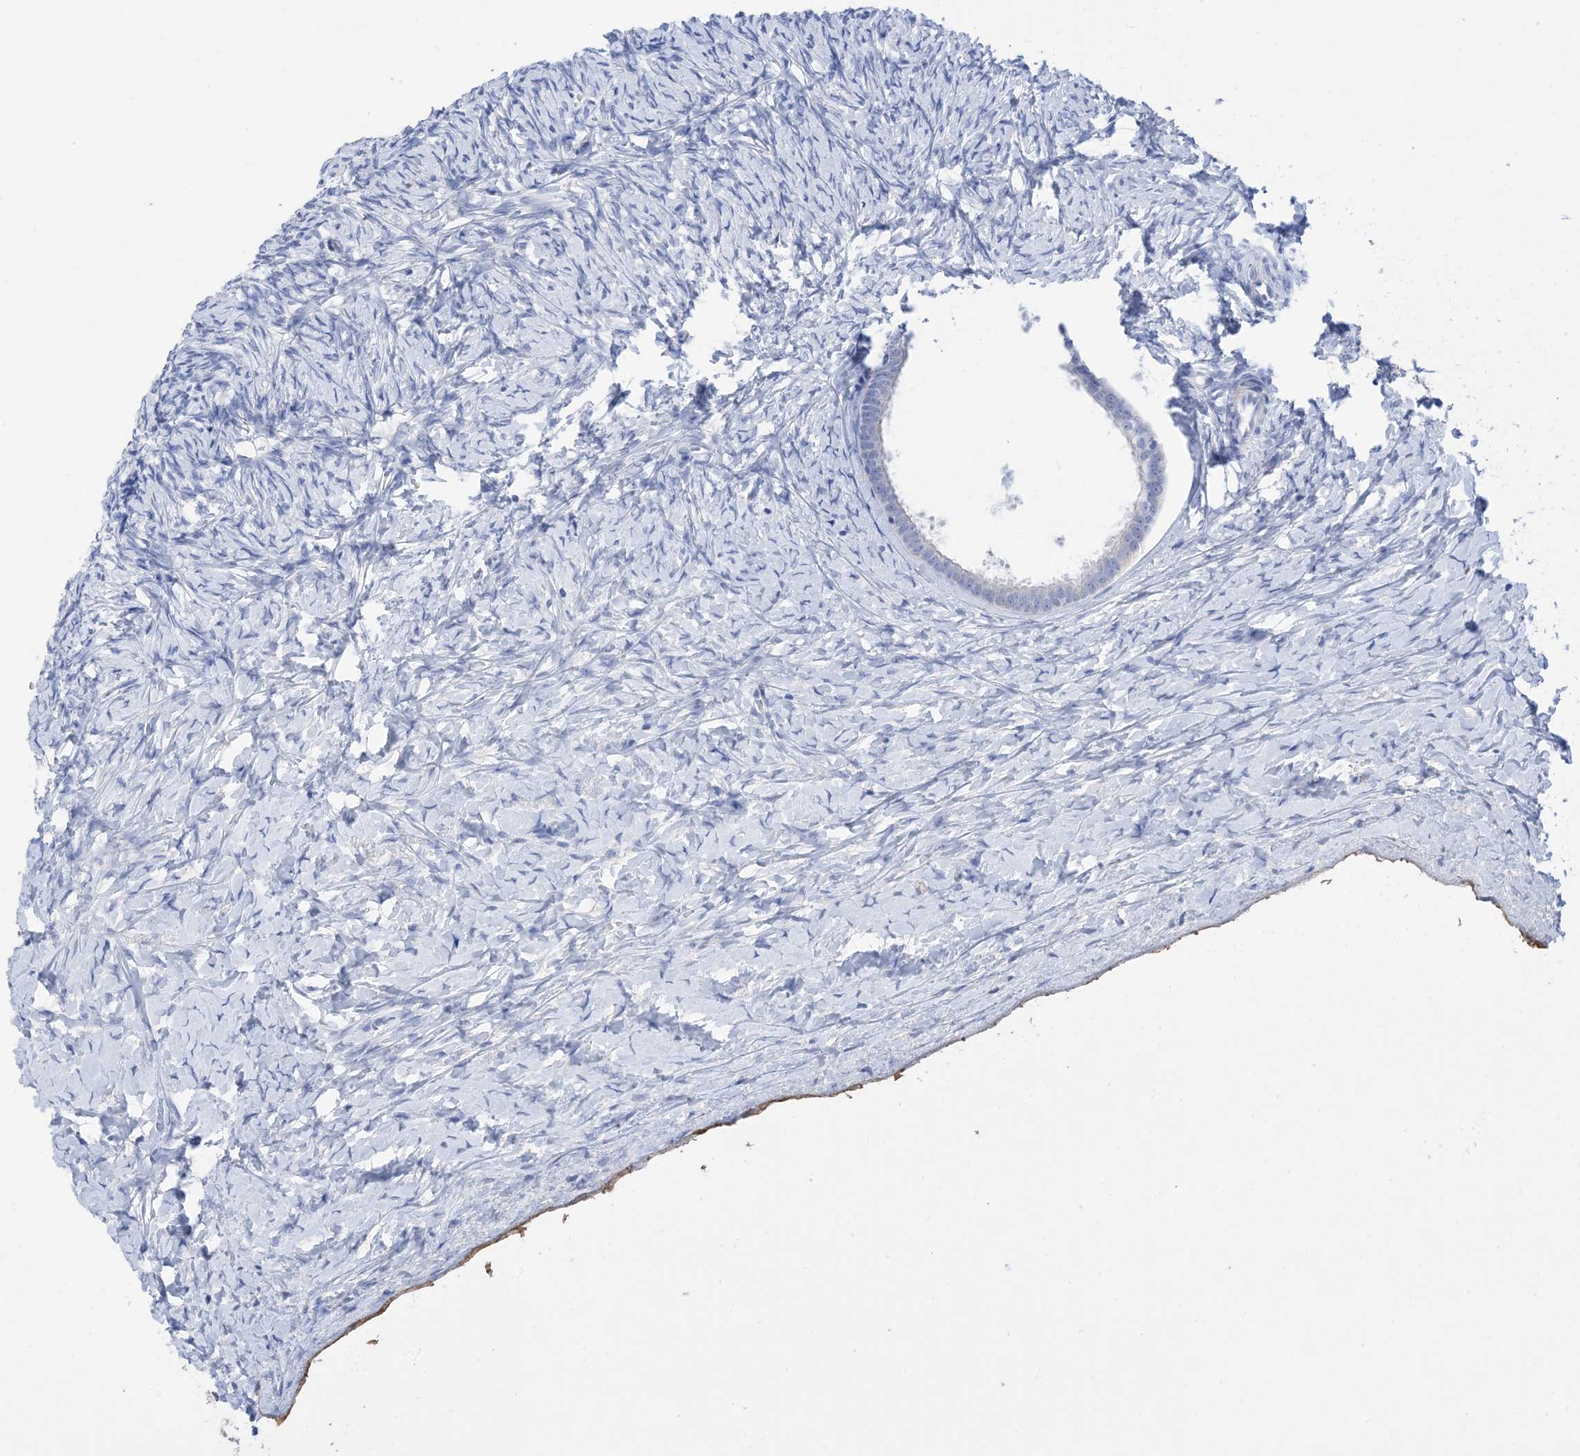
{"staining": {"intensity": "weak", "quantity": "25%-75%", "location": "cytoplasmic/membranous"}, "tissue": "ovary", "cell_type": "Follicle cells", "image_type": "normal", "snomed": [{"axis": "morphology", "description": "Normal tissue, NOS"}, {"axis": "morphology", "description": "Developmental malformation"}, {"axis": "topography", "description": "Ovary"}], "caption": "High-power microscopy captured an immunohistochemistry micrograph of benign ovary, revealing weak cytoplasmic/membranous staining in about 25%-75% of follicle cells.", "gene": "PLK4", "patient": {"sex": "female", "age": 39}}